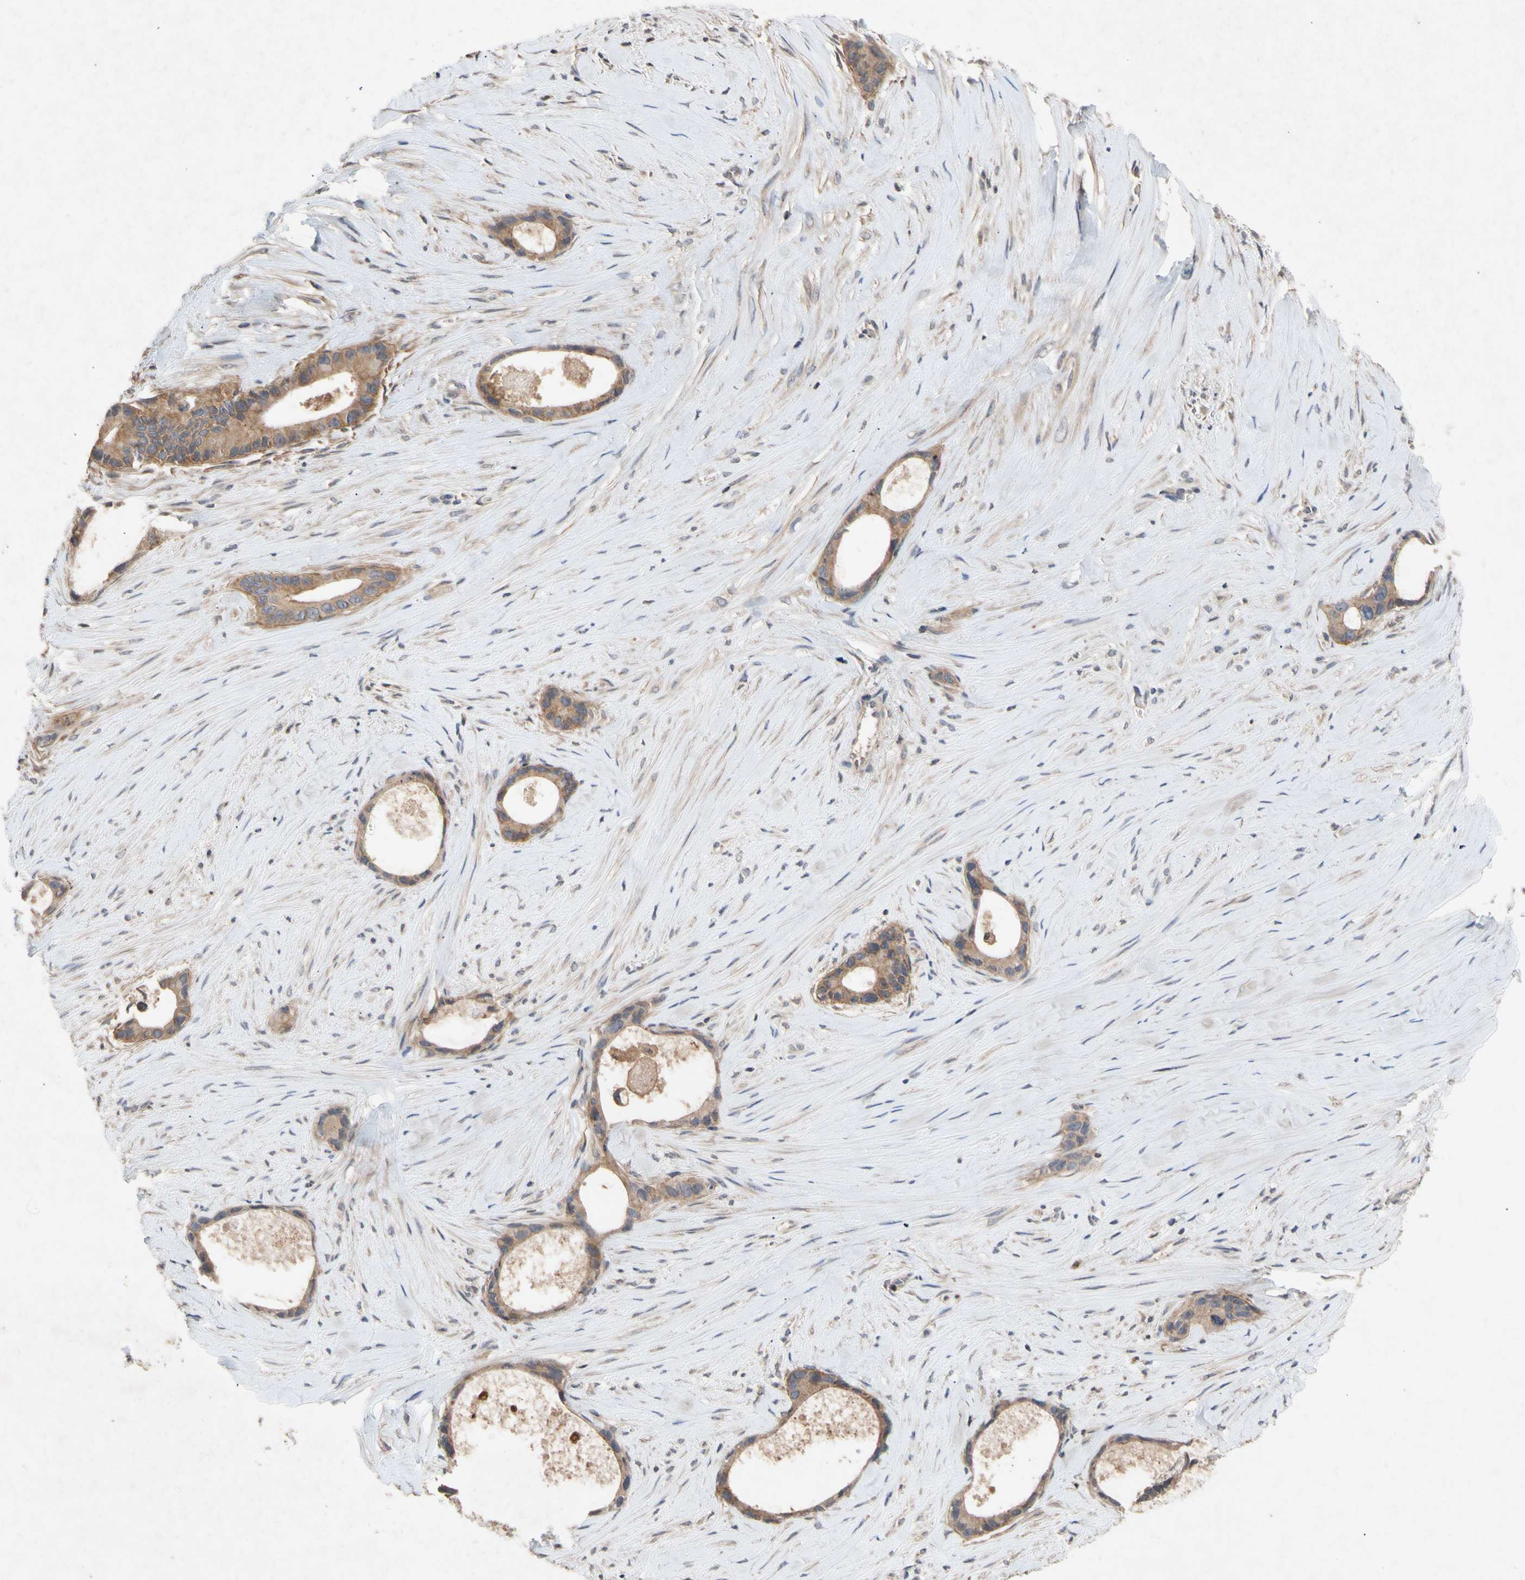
{"staining": {"intensity": "moderate", "quantity": ">75%", "location": "cytoplasmic/membranous"}, "tissue": "liver cancer", "cell_type": "Tumor cells", "image_type": "cancer", "snomed": [{"axis": "morphology", "description": "Cholangiocarcinoma"}, {"axis": "topography", "description": "Liver"}], "caption": "Brown immunohistochemical staining in liver cholangiocarcinoma exhibits moderate cytoplasmic/membranous positivity in approximately >75% of tumor cells.", "gene": "NECTIN3", "patient": {"sex": "female", "age": 55}}